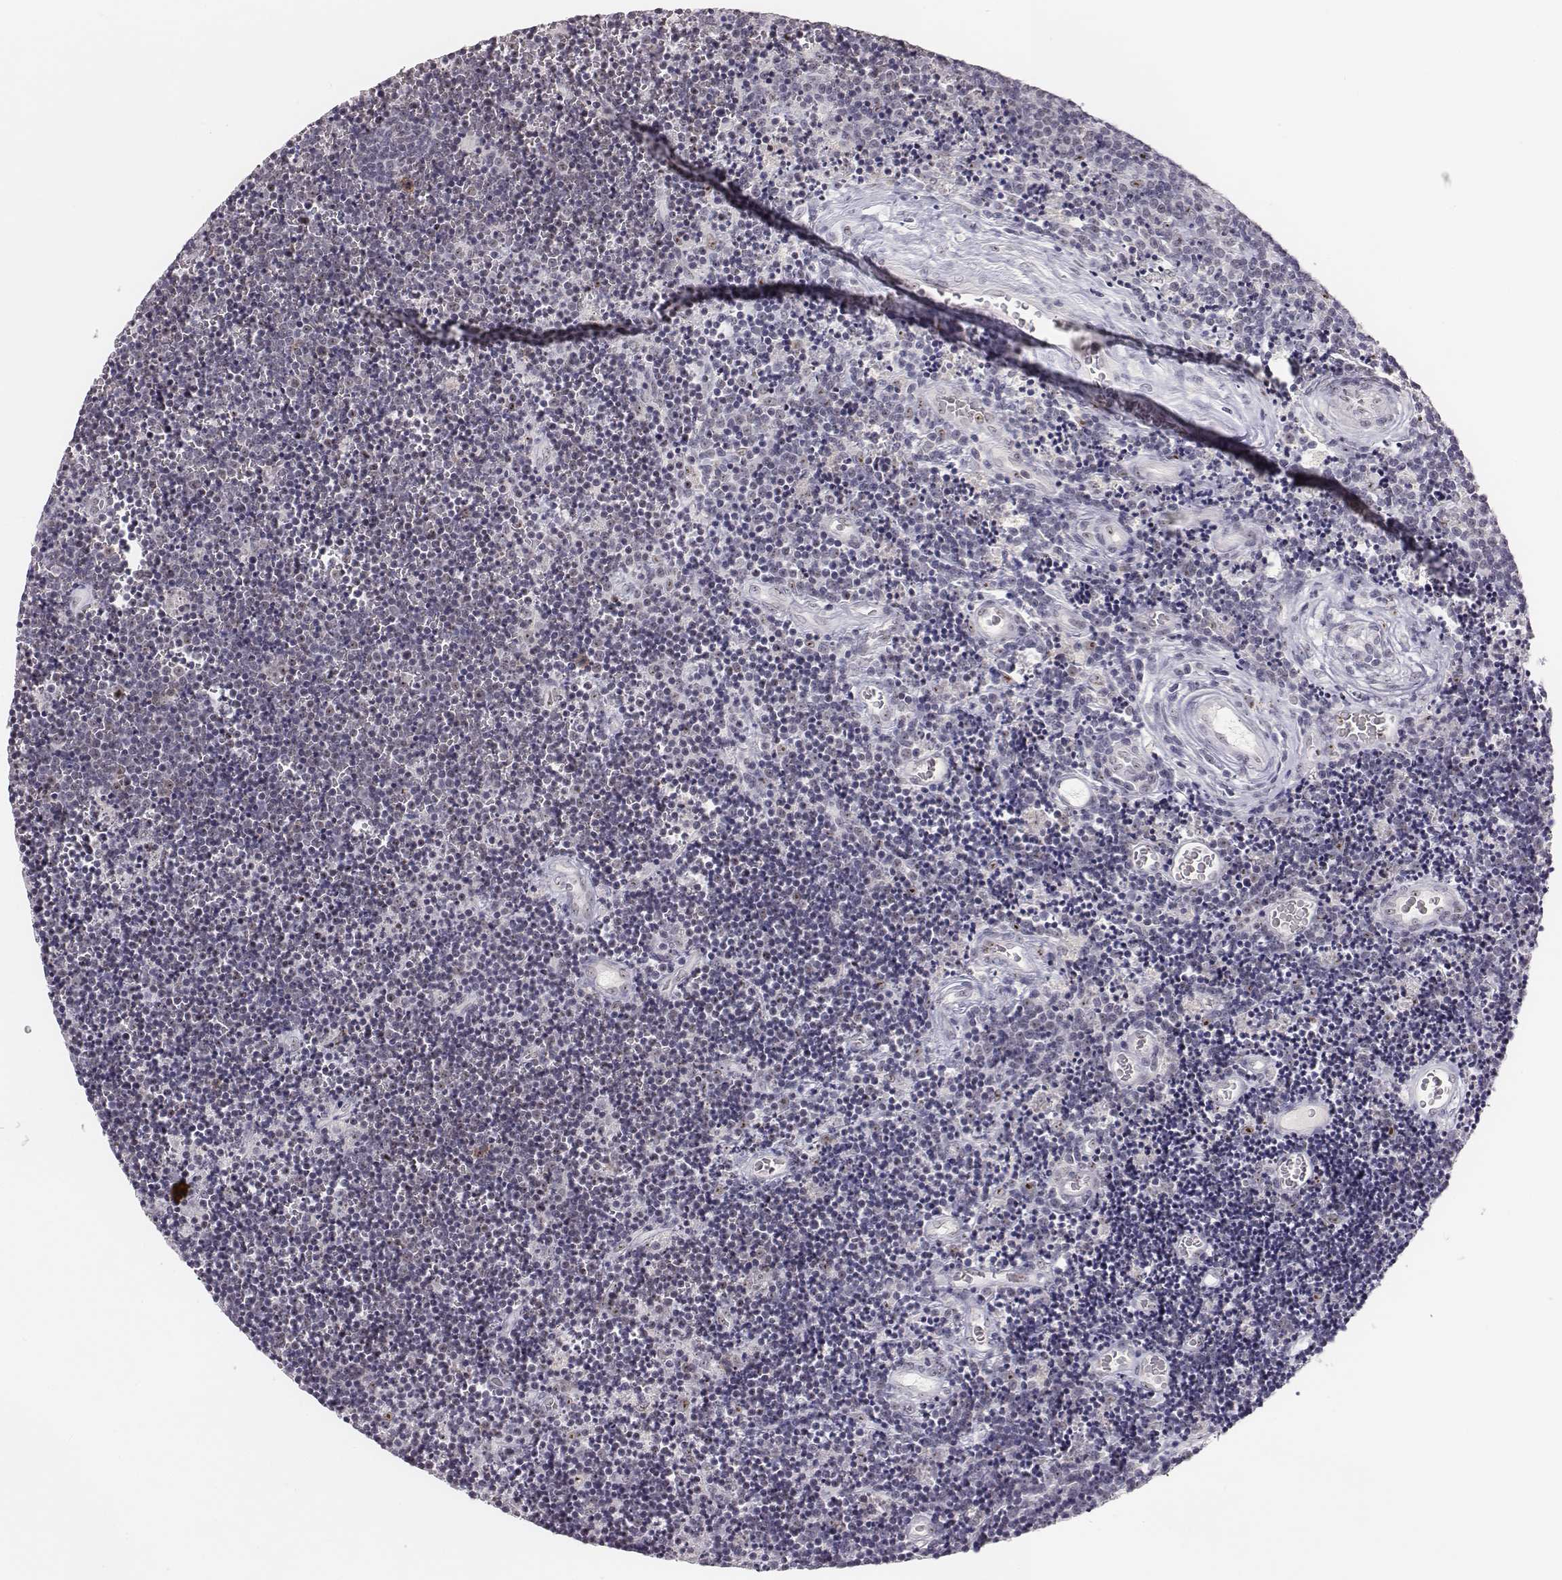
{"staining": {"intensity": "negative", "quantity": "none", "location": "none"}, "tissue": "lymphoma", "cell_type": "Tumor cells", "image_type": "cancer", "snomed": [{"axis": "morphology", "description": "Malignant lymphoma, non-Hodgkin's type, Low grade"}, {"axis": "topography", "description": "Brain"}], "caption": "Tumor cells are negative for protein expression in human low-grade malignant lymphoma, non-Hodgkin's type.", "gene": "NIFK", "patient": {"sex": "female", "age": 66}}